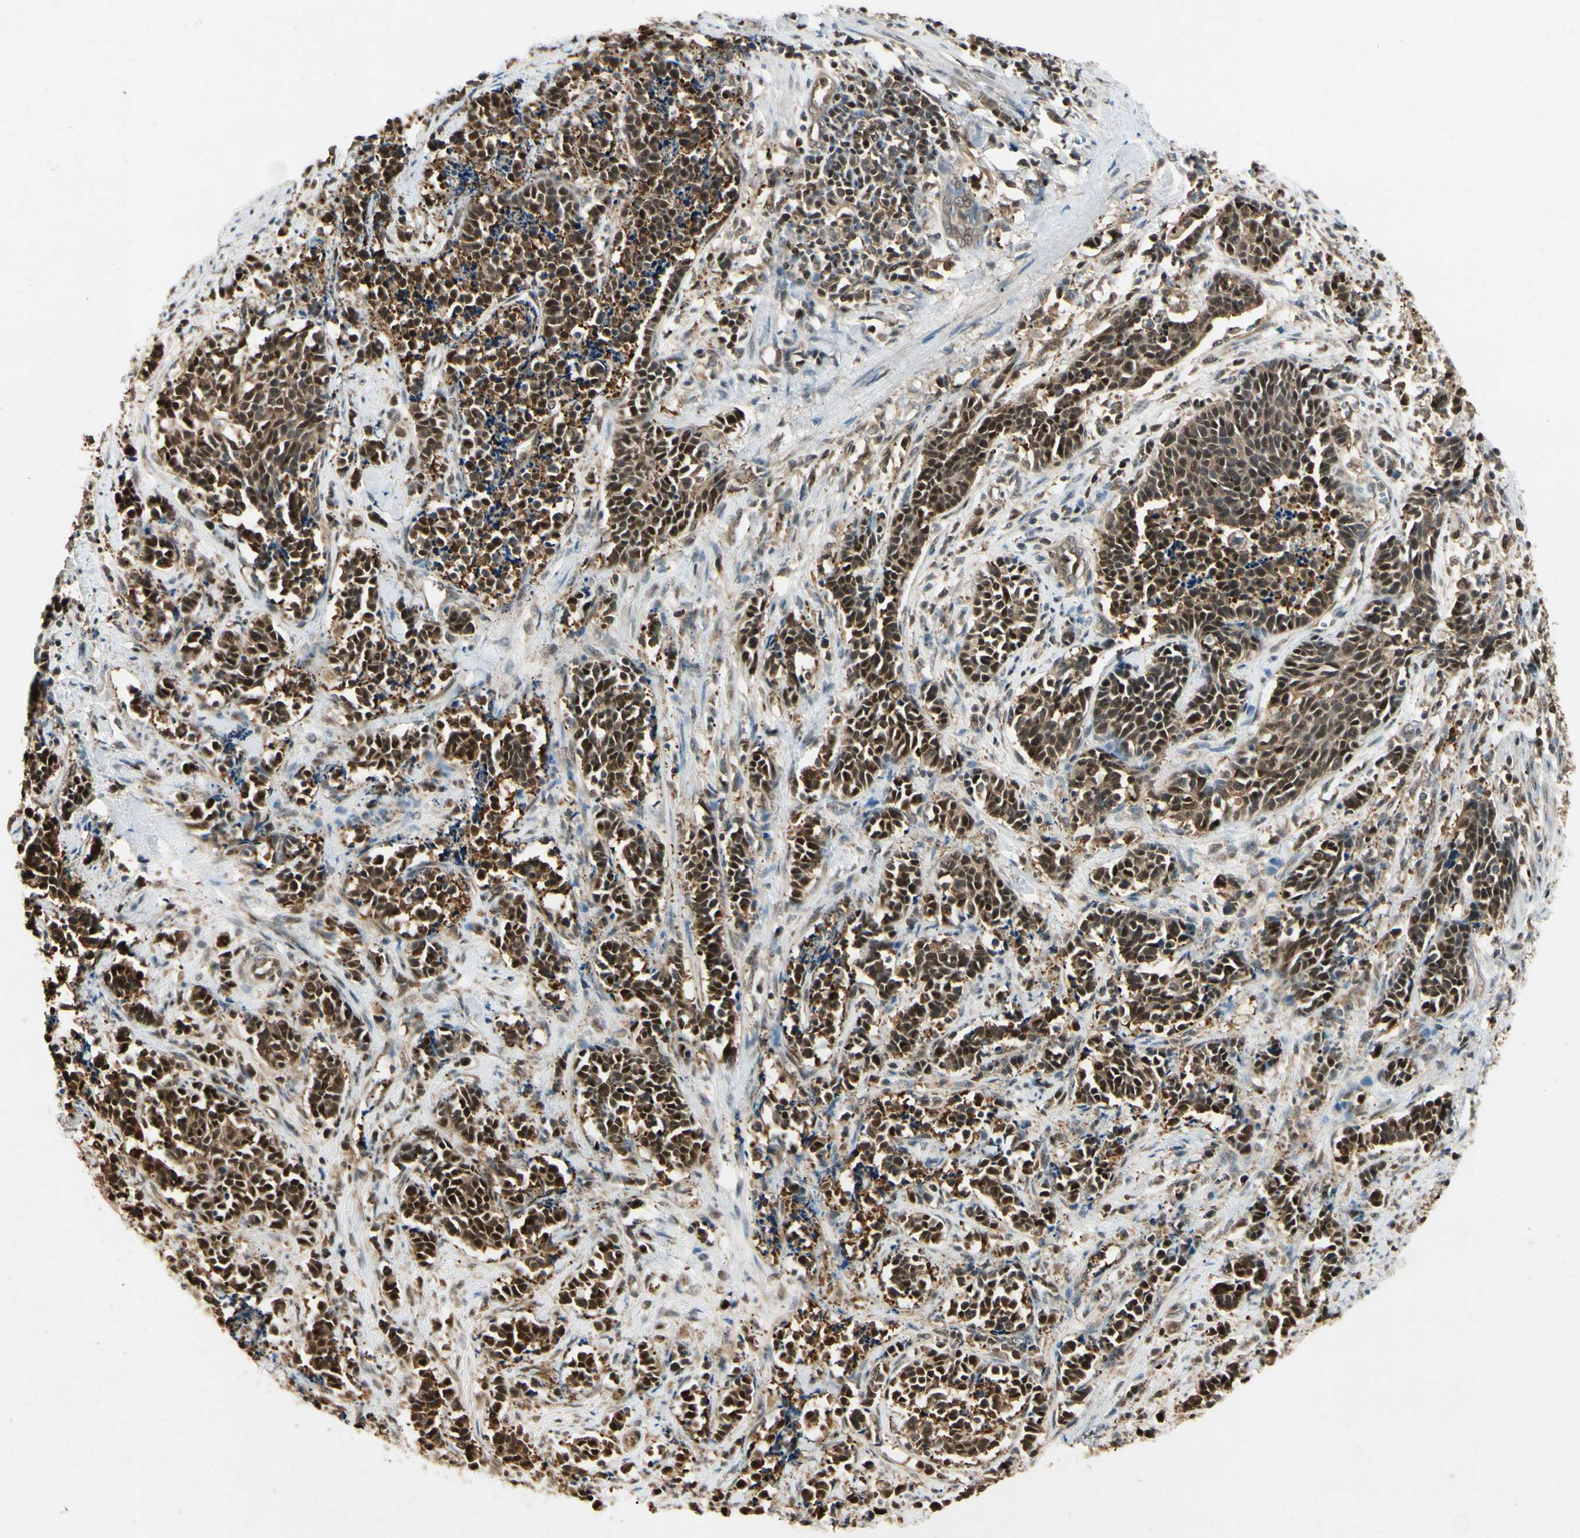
{"staining": {"intensity": "strong", "quantity": "25%-75%", "location": "cytoplasmic/membranous"}, "tissue": "cervical cancer", "cell_type": "Tumor cells", "image_type": "cancer", "snomed": [{"axis": "morphology", "description": "Squamous cell carcinoma, NOS"}, {"axis": "topography", "description": "Cervix"}], "caption": "Immunohistochemistry histopathology image of cervical squamous cell carcinoma stained for a protein (brown), which shows high levels of strong cytoplasmic/membranous expression in about 25%-75% of tumor cells.", "gene": "YWHAQ", "patient": {"sex": "female", "age": 35}}